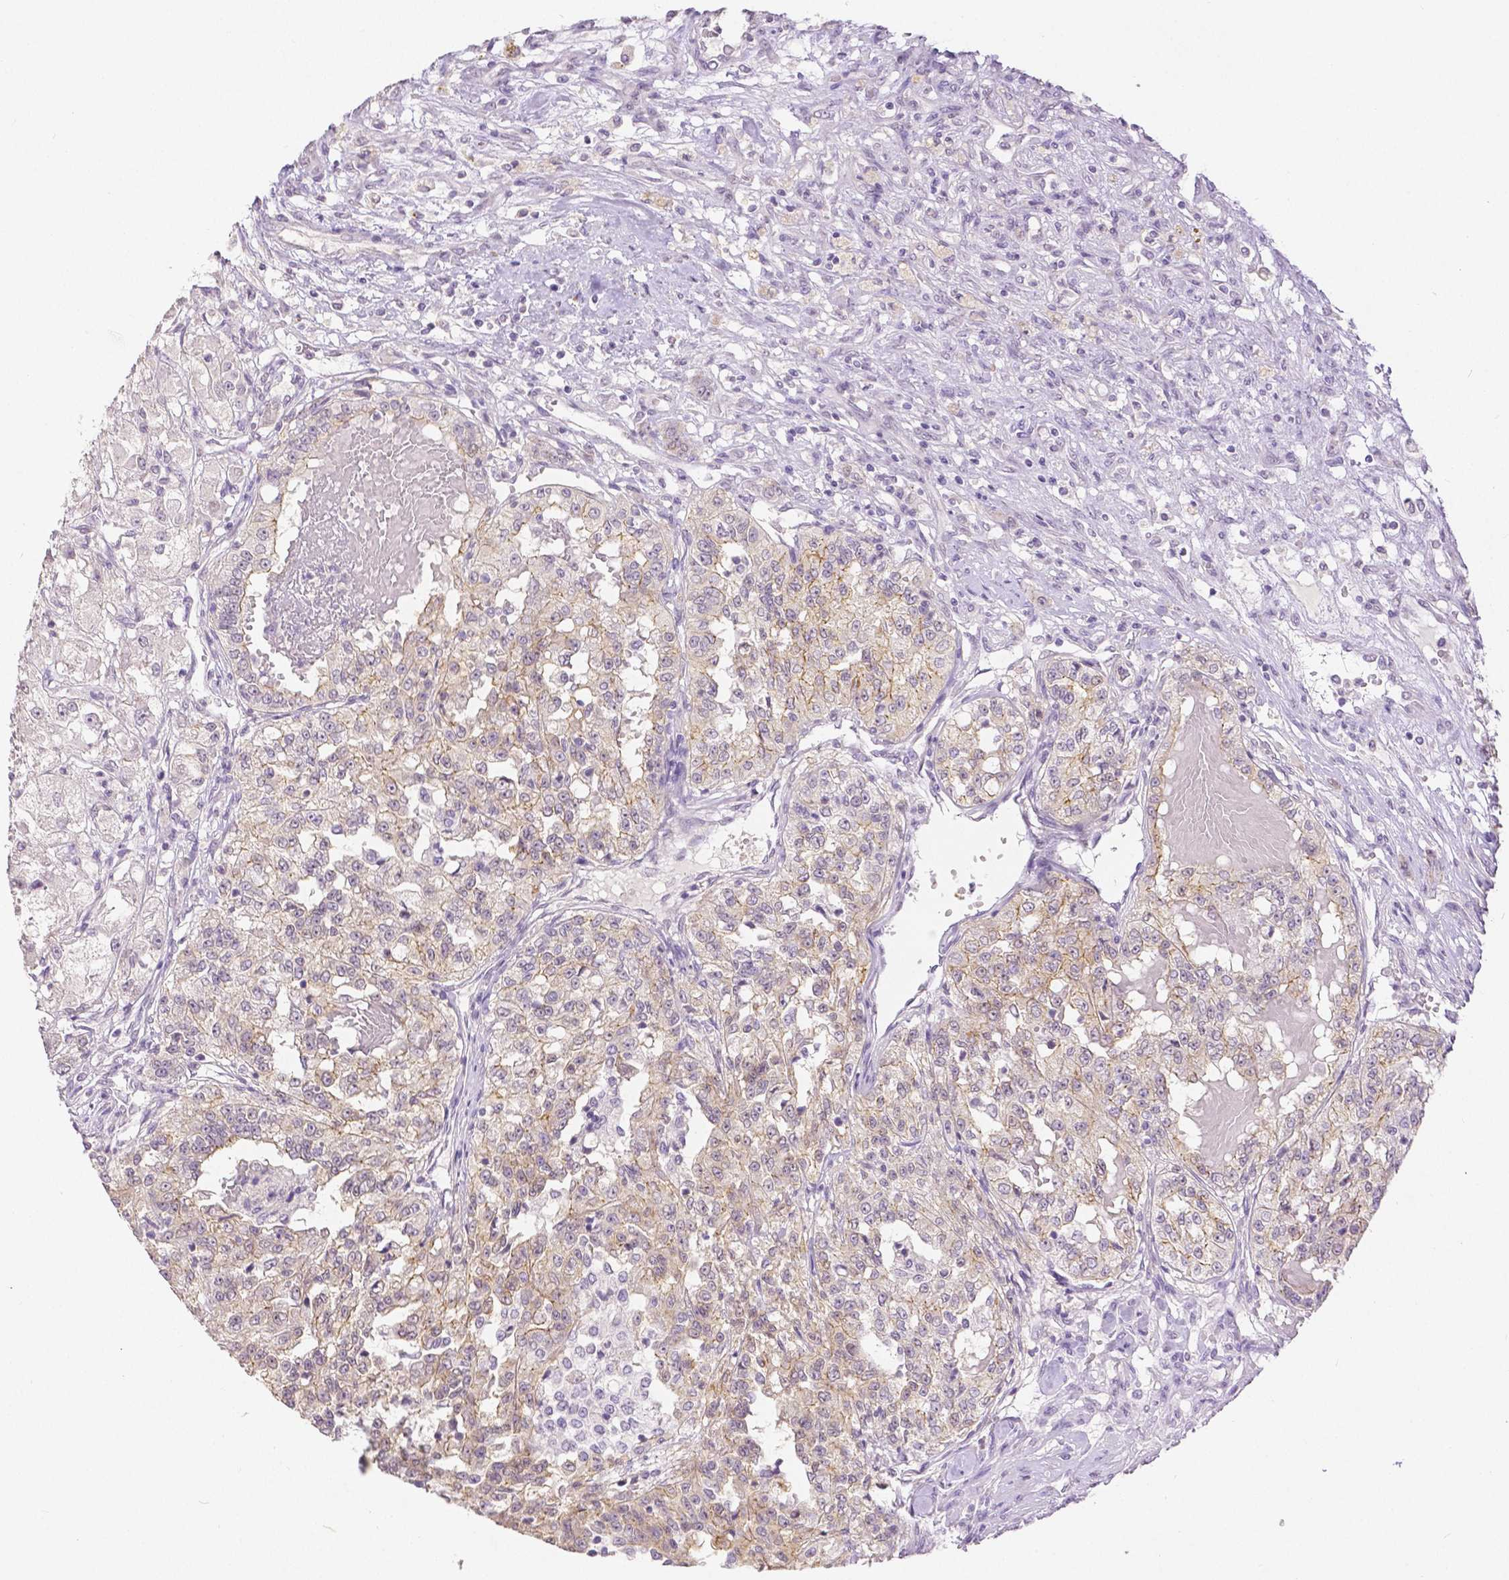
{"staining": {"intensity": "weak", "quantity": "<25%", "location": "cytoplasmic/membranous"}, "tissue": "renal cancer", "cell_type": "Tumor cells", "image_type": "cancer", "snomed": [{"axis": "morphology", "description": "Adenocarcinoma, NOS"}, {"axis": "topography", "description": "Kidney"}], "caption": "Immunohistochemistry of human renal adenocarcinoma shows no positivity in tumor cells.", "gene": "OCLN", "patient": {"sex": "female", "age": 63}}